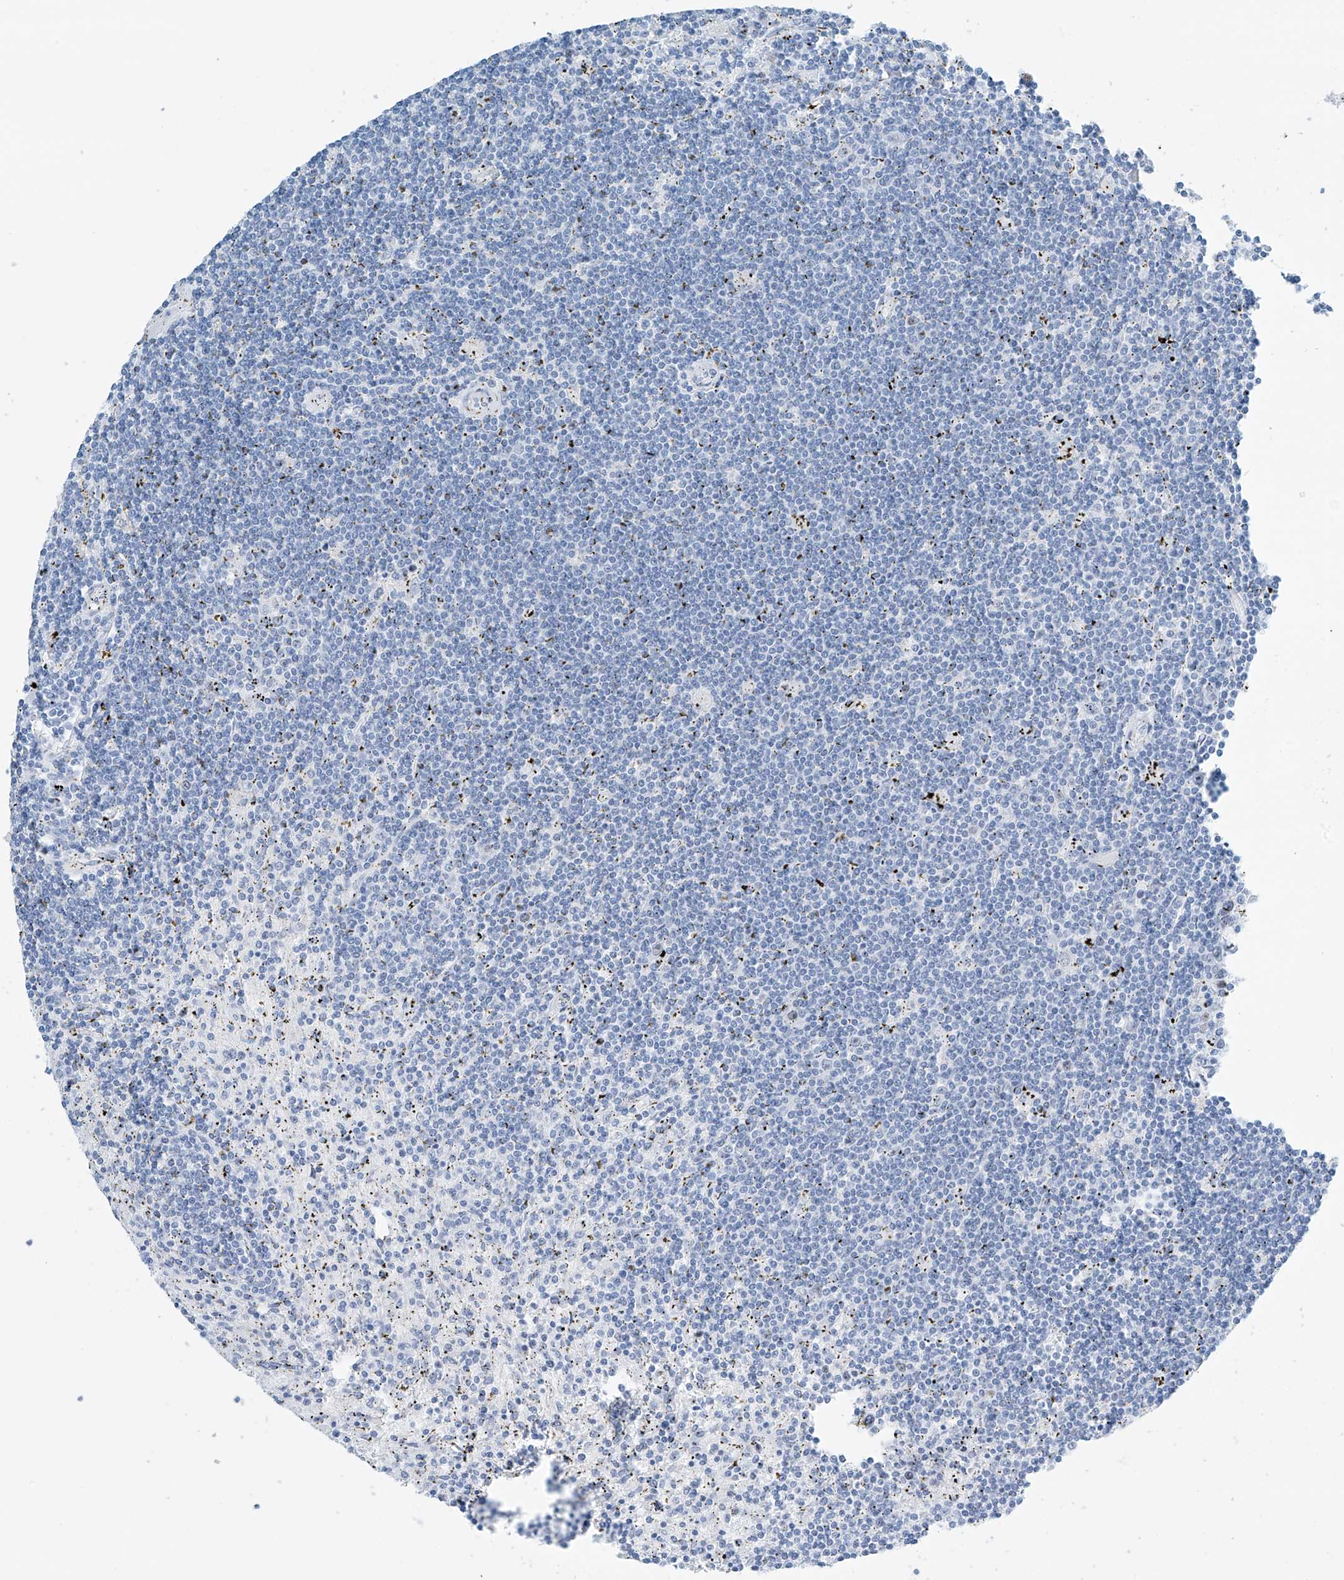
{"staining": {"intensity": "negative", "quantity": "none", "location": "none"}, "tissue": "lymphoma", "cell_type": "Tumor cells", "image_type": "cancer", "snomed": [{"axis": "morphology", "description": "Malignant lymphoma, non-Hodgkin's type, Low grade"}, {"axis": "topography", "description": "Spleen"}], "caption": "Immunohistochemistry (IHC) of lymphoma exhibits no positivity in tumor cells.", "gene": "SGO2", "patient": {"sex": "male", "age": 76}}